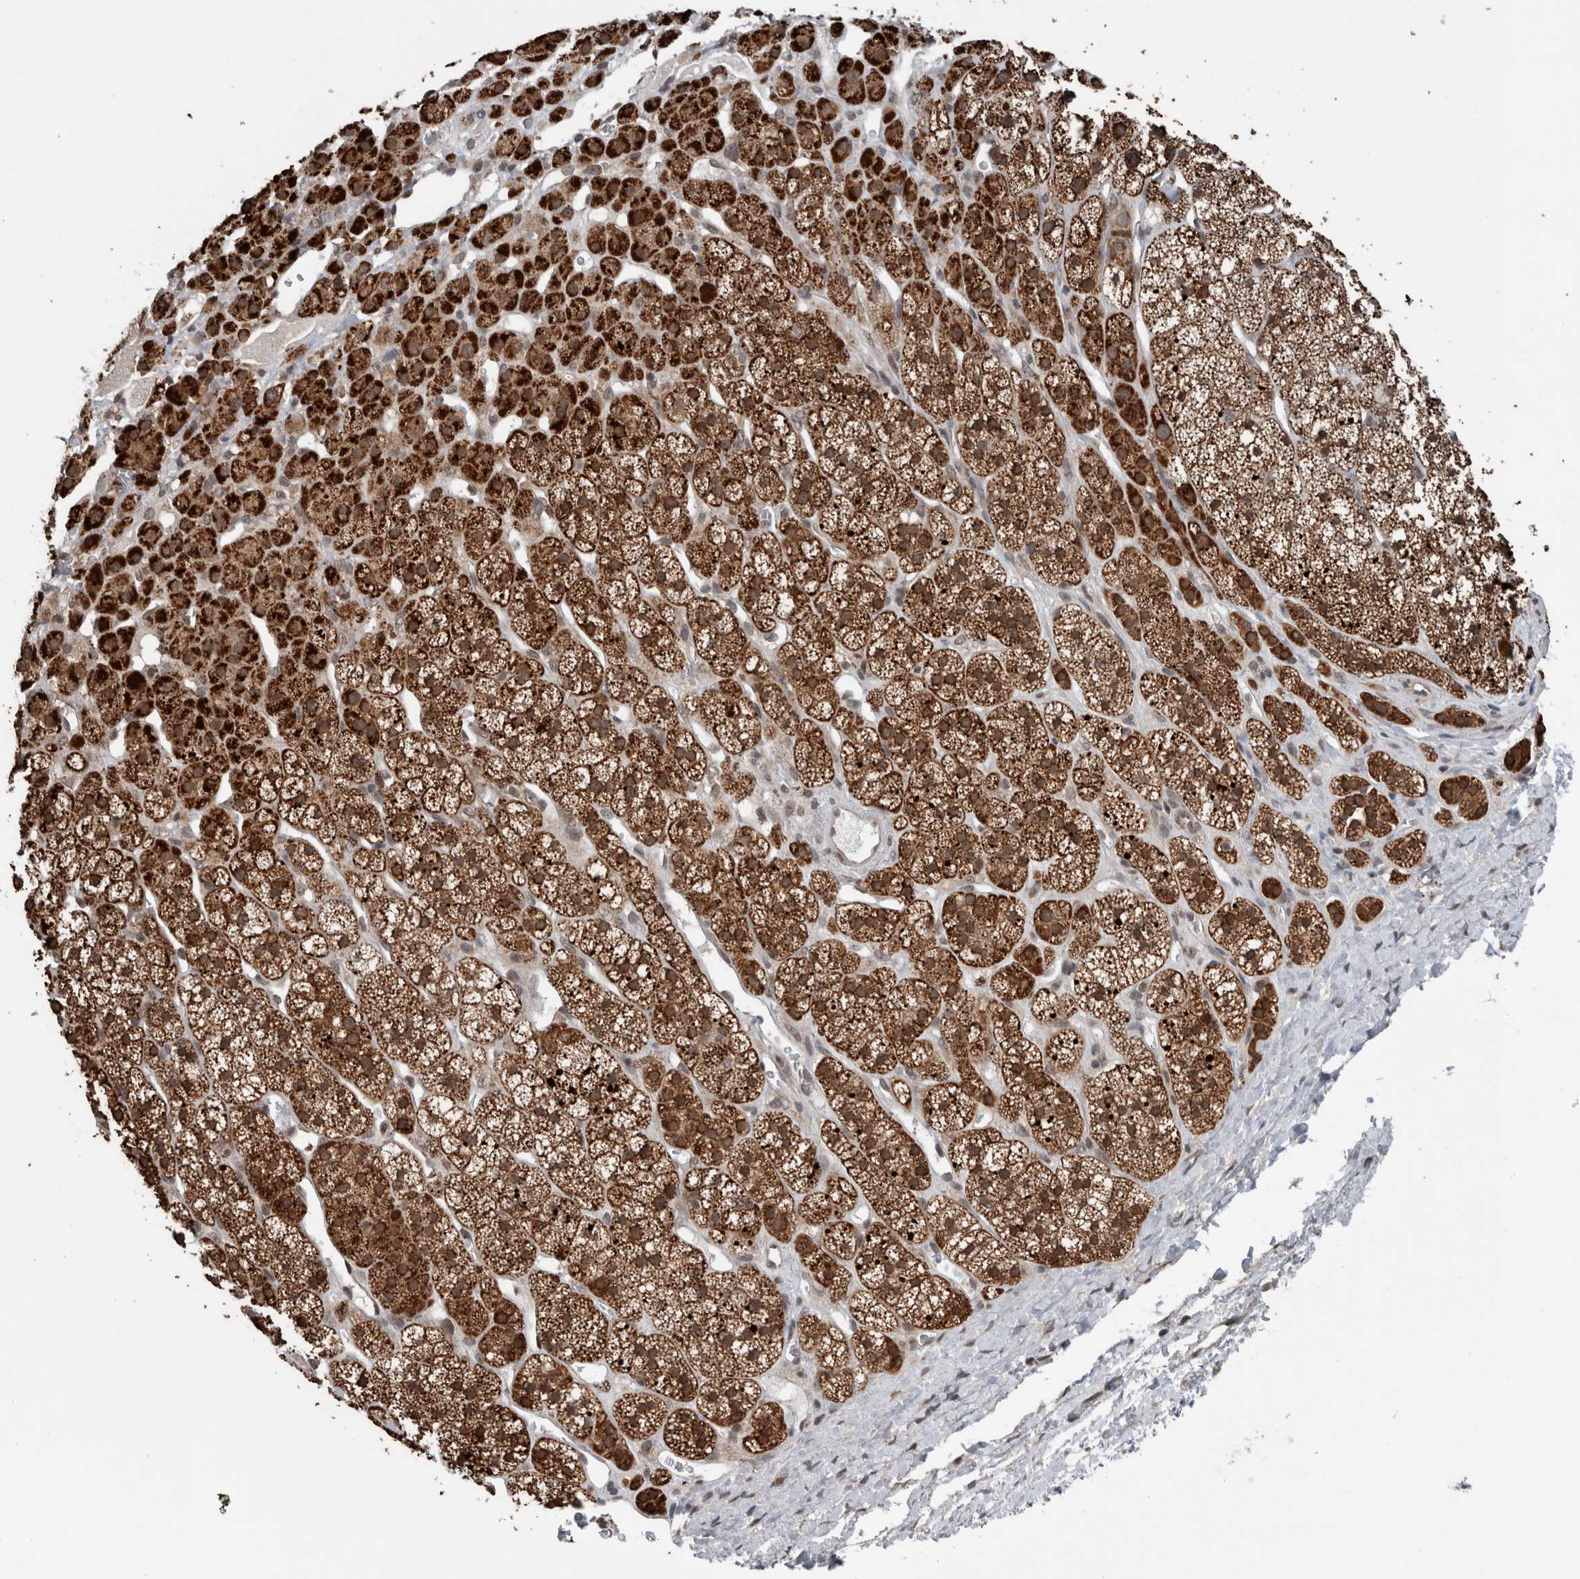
{"staining": {"intensity": "strong", "quantity": ">75%", "location": "cytoplasmic/membranous"}, "tissue": "adrenal gland", "cell_type": "Glandular cells", "image_type": "normal", "snomed": [{"axis": "morphology", "description": "Normal tissue, NOS"}, {"axis": "topography", "description": "Adrenal gland"}], "caption": "High-power microscopy captured an IHC micrograph of unremarkable adrenal gland, revealing strong cytoplasmic/membranous staining in about >75% of glandular cells. (DAB = brown stain, brightfield microscopy at high magnification).", "gene": "ENY2", "patient": {"sex": "male", "age": 56}}